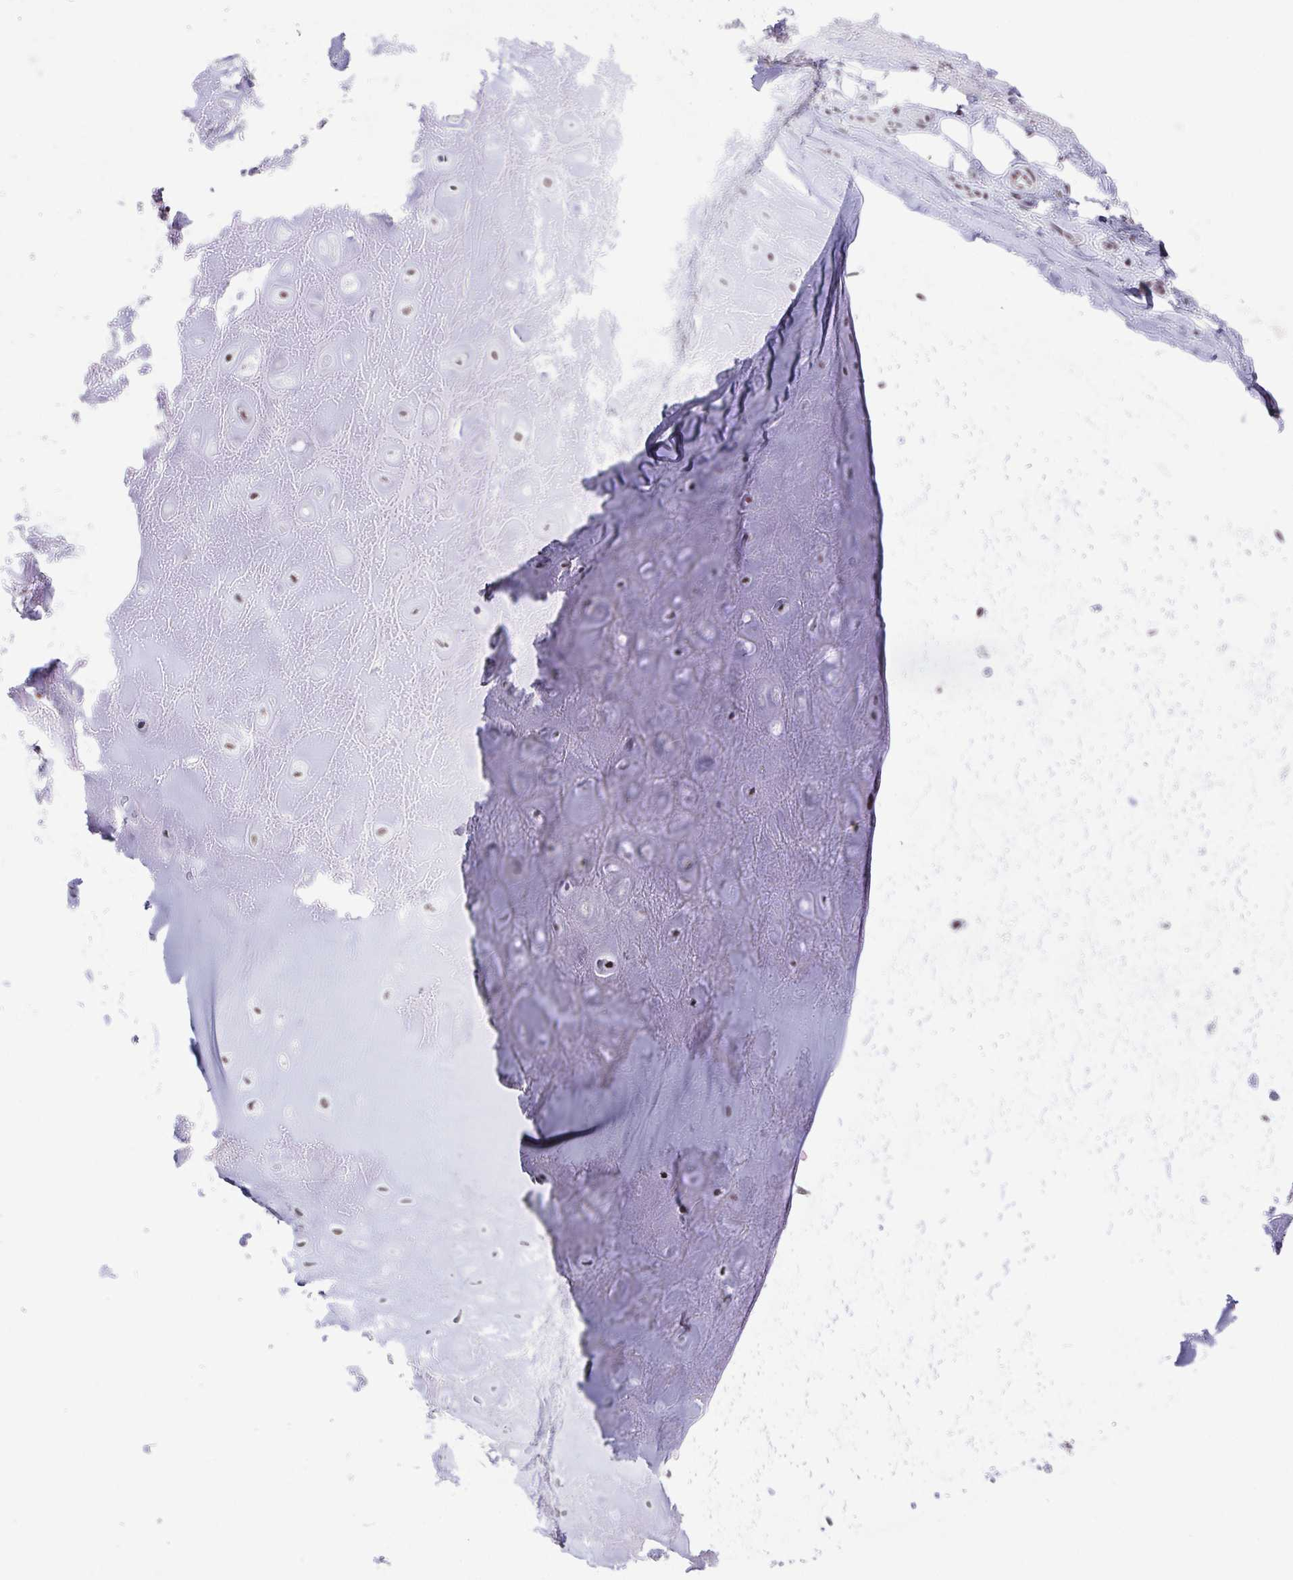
{"staining": {"intensity": "weak", "quantity": "25%-75%", "location": "nuclear"}, "tissue": "soft tissue", "cell_type": "Chondrocytes", "image_type": "normal", "snomed": [{"axis": "morphology", "description": "Normal tissue, NOS"}, {"axis": "topography", "description": "Cartilage tissue"}], "caption": "Immunohistochemistry histopathology image of normal human soft tissue stained for a protein (brown), which shows low levels of weak nuclear expression in approximately 25%-75% of chondrocytes.", "gene": "CTCF", "patient": {"sex": "male", "age": 65}}